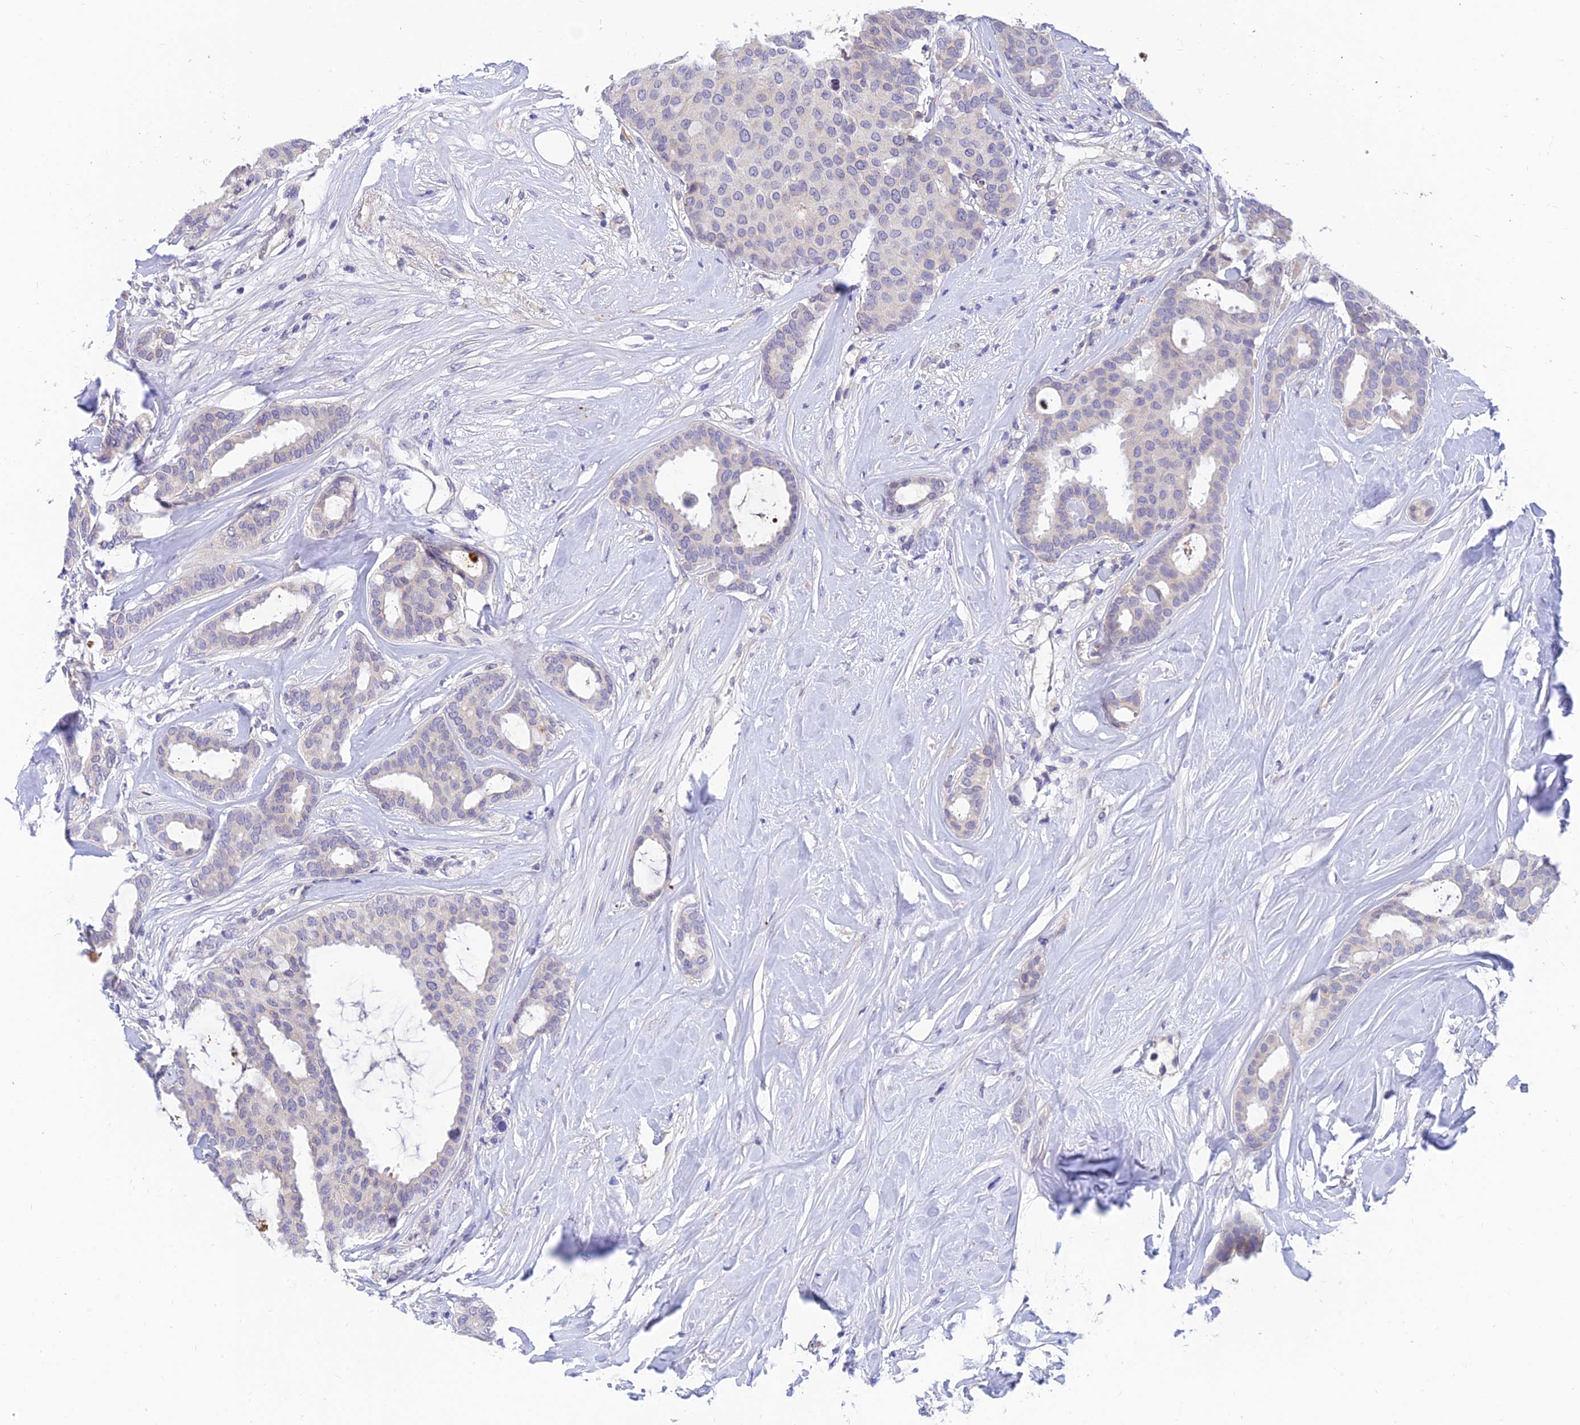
{"staining": {"intensity": "negative", "quantity": "none", "location": "none"}, "tissue": "breast cancer", "cell_type": "Tumor cells", "image_type": "cancer", "snomed": [{"axis": "morphology", "description": "Duct carcinoma"}, {"axis": "topography", "description": "Breast"}], "caption": "Tumor cells are negative for brown protein staining in breast cancer (infiltrating ductal carcinoma).", "gene": "ANKS4B", "patient": {"sex": "female", "age": 75}}